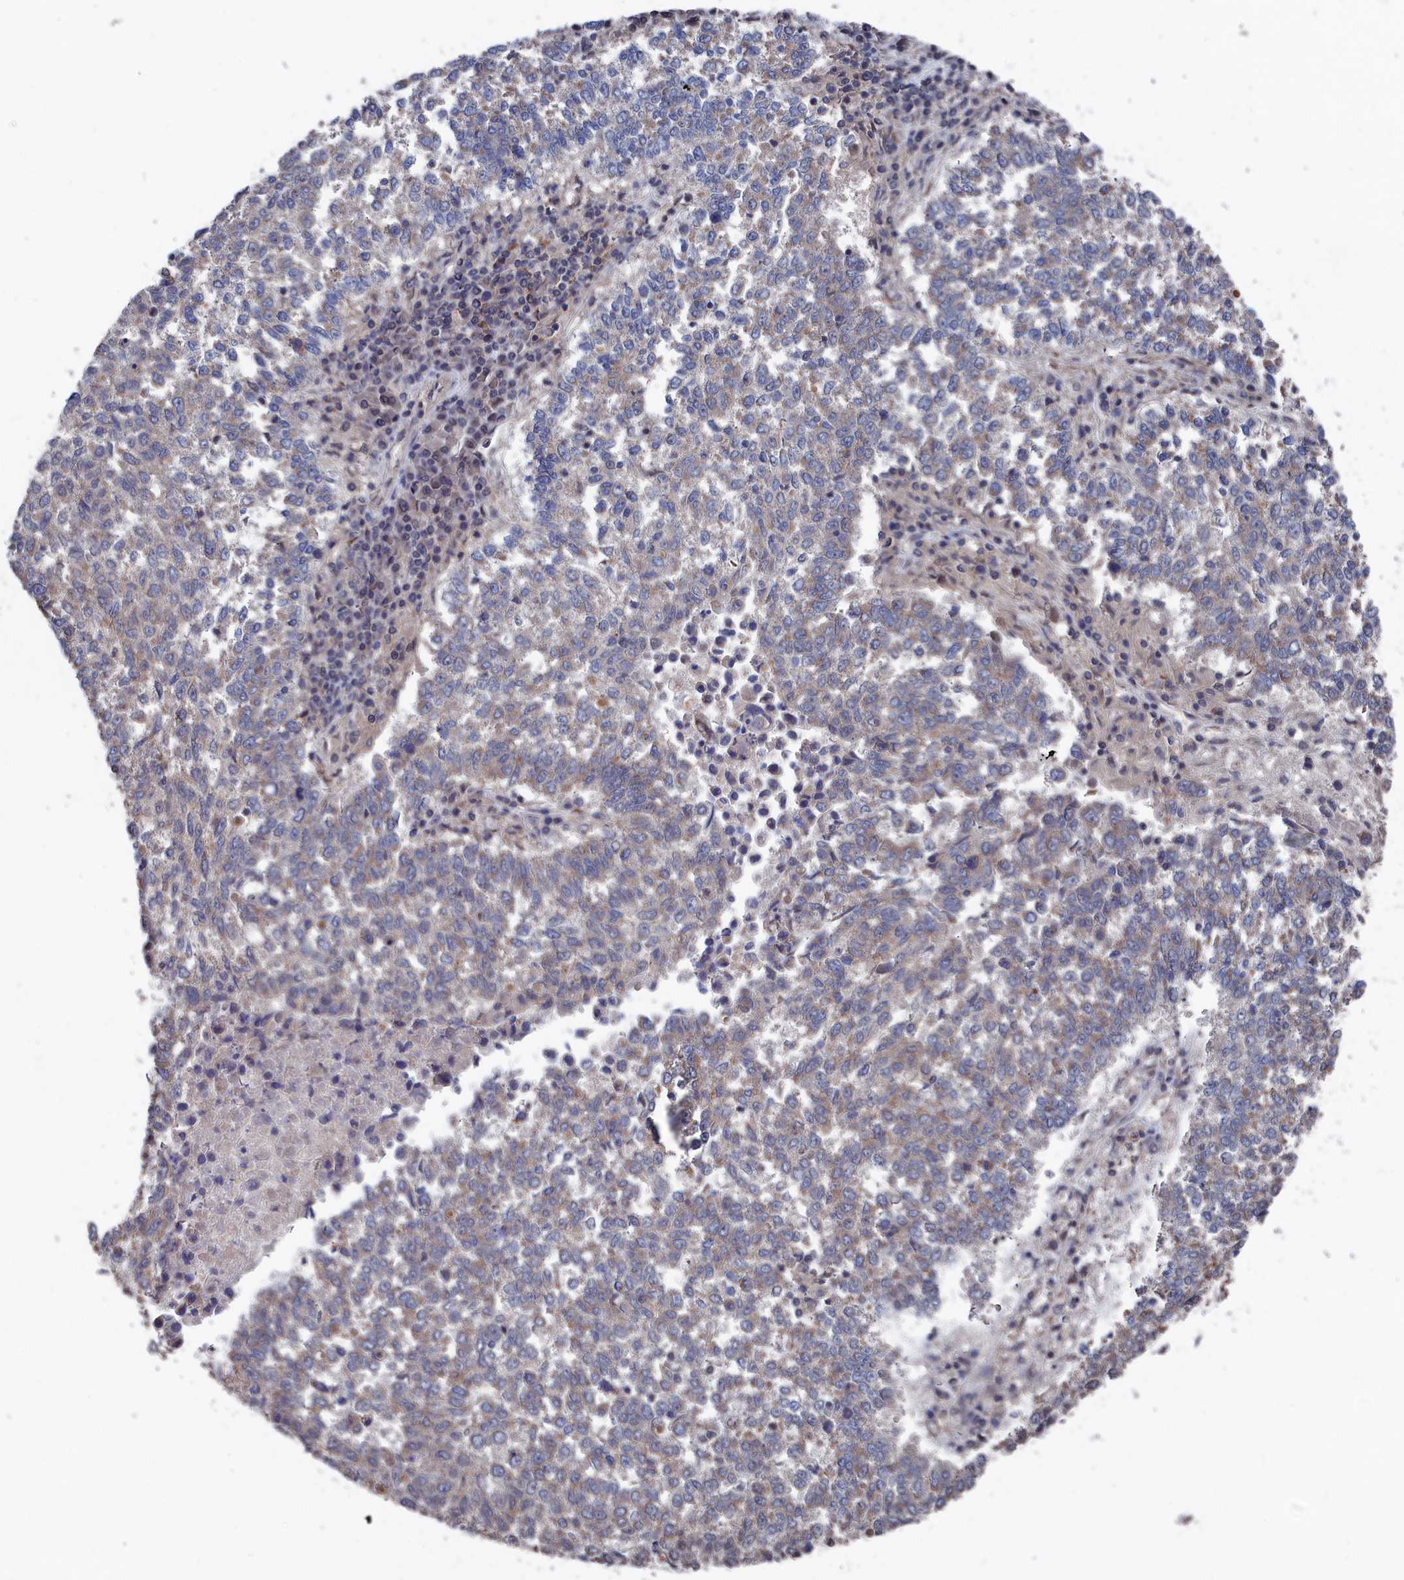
{"staining": {"intensity": "negative", "quantity": "none", "location": "none"}, "tissue": "lung cancer", "cell_type": "Tumor cells", "image_type": "cancer", "snomed": [{"axis": "morphology", "description": "Squamous cell carcinoma, NOS"}, {"axis": "topography", "description": "Lung"}], "caption": "This photomicrograph is of lung cancer stained with IHC to label a protein in brown with the nuclei are counter-stained blue. There is no expression in tumor cells.", "gene": "PDE12", "patient": {"sex": "male", "age": 73}}